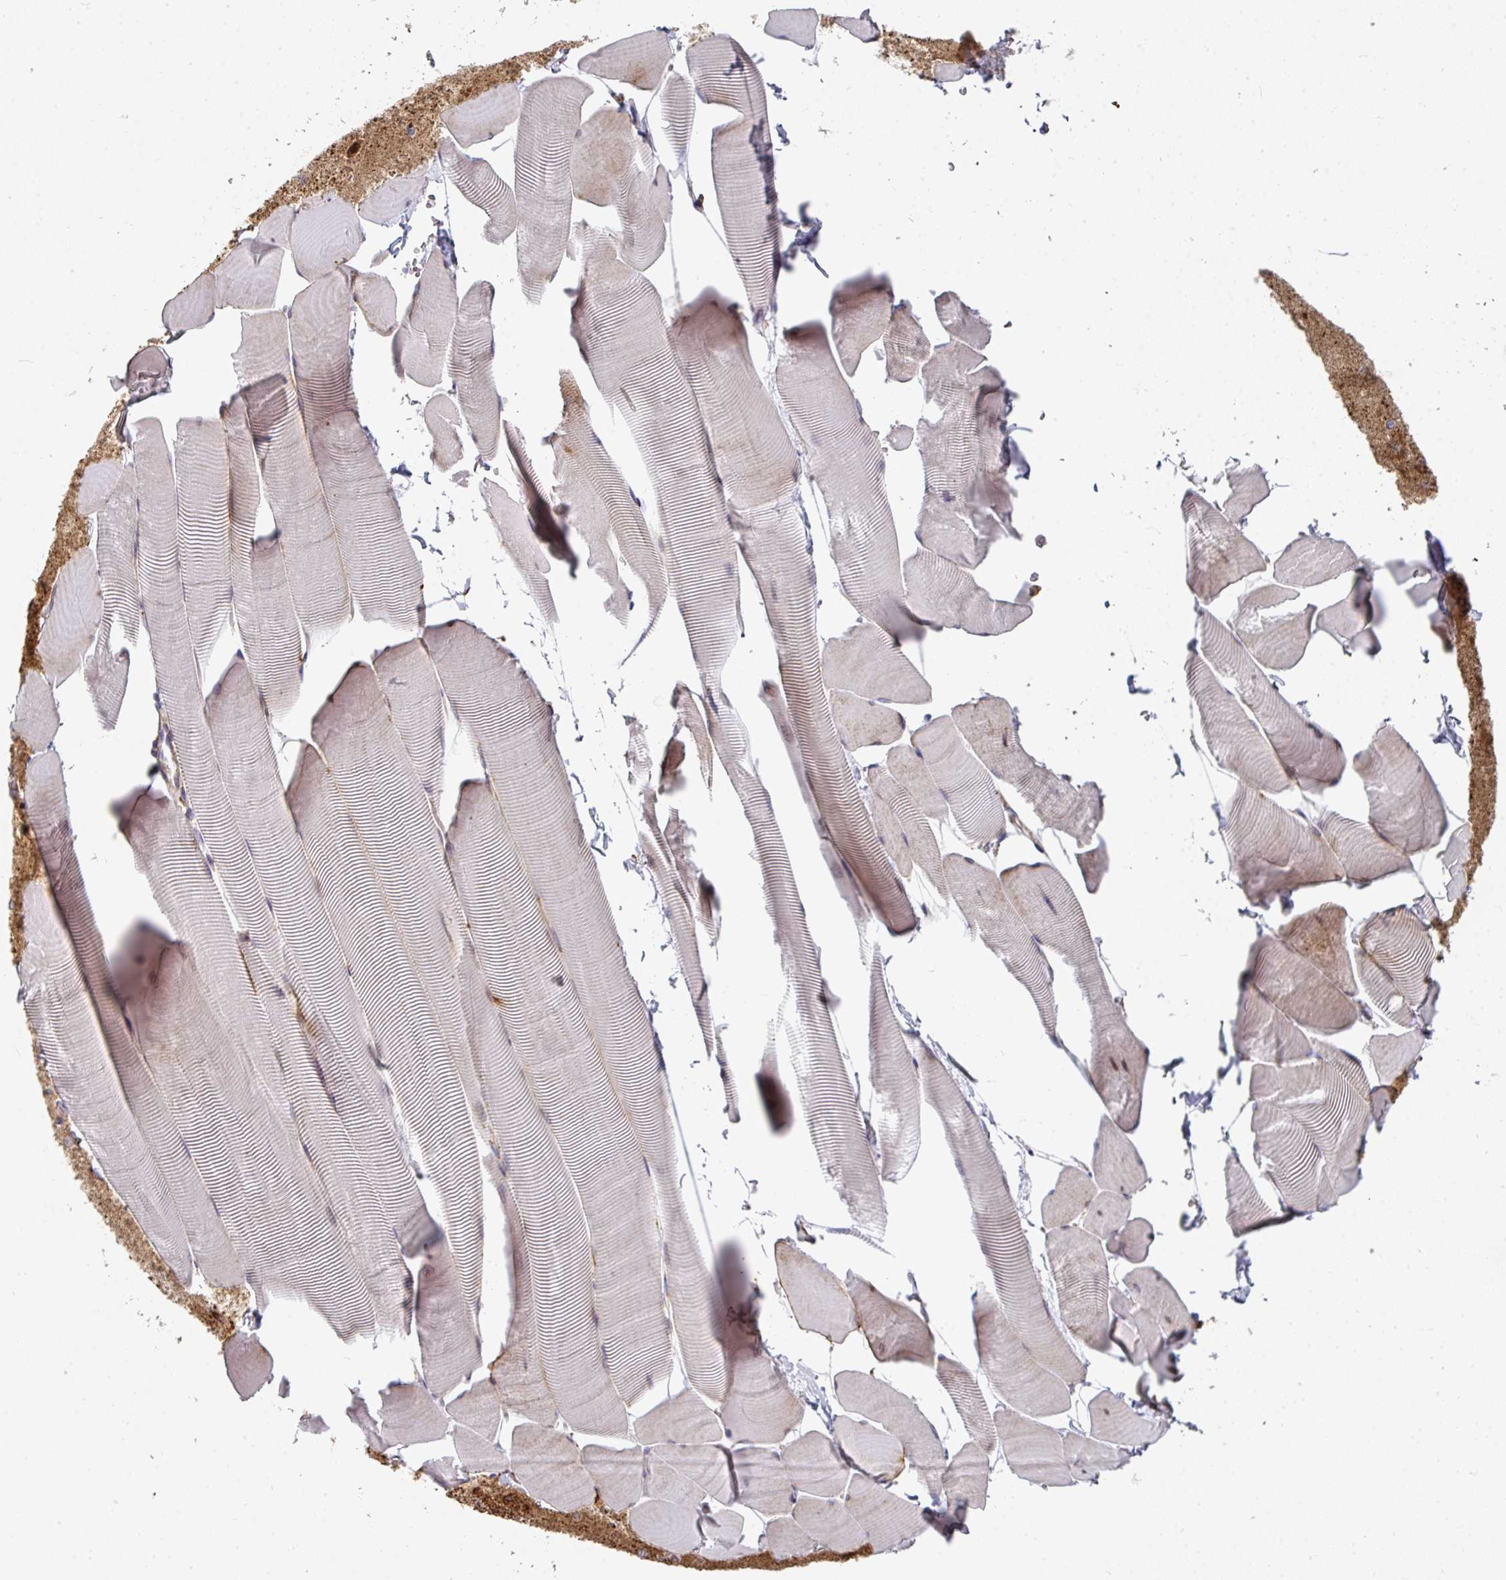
{"staining": {"intensity": "weak", "quantity": "<25%", "location": "cytoplasmic/membranous"}, "tissue": "skeletal muscle", "cell_type": "Myocytes", "image_type": "normal", "snomed": [{"axis": "morphology", "description": "Normal tissue, NOS"}, {"axis": "topography", "description": "Skeletal muscle"}], "caption": "Image shows no significant protein expression in myocytes of unremarkable skeletal muscle. (Brightfield microscopy of DAB (3,3'-diaminobenzidine) IHC at high magnification).", "gene": "BEND5", "patient": {"sex": "male", "age": 25}}